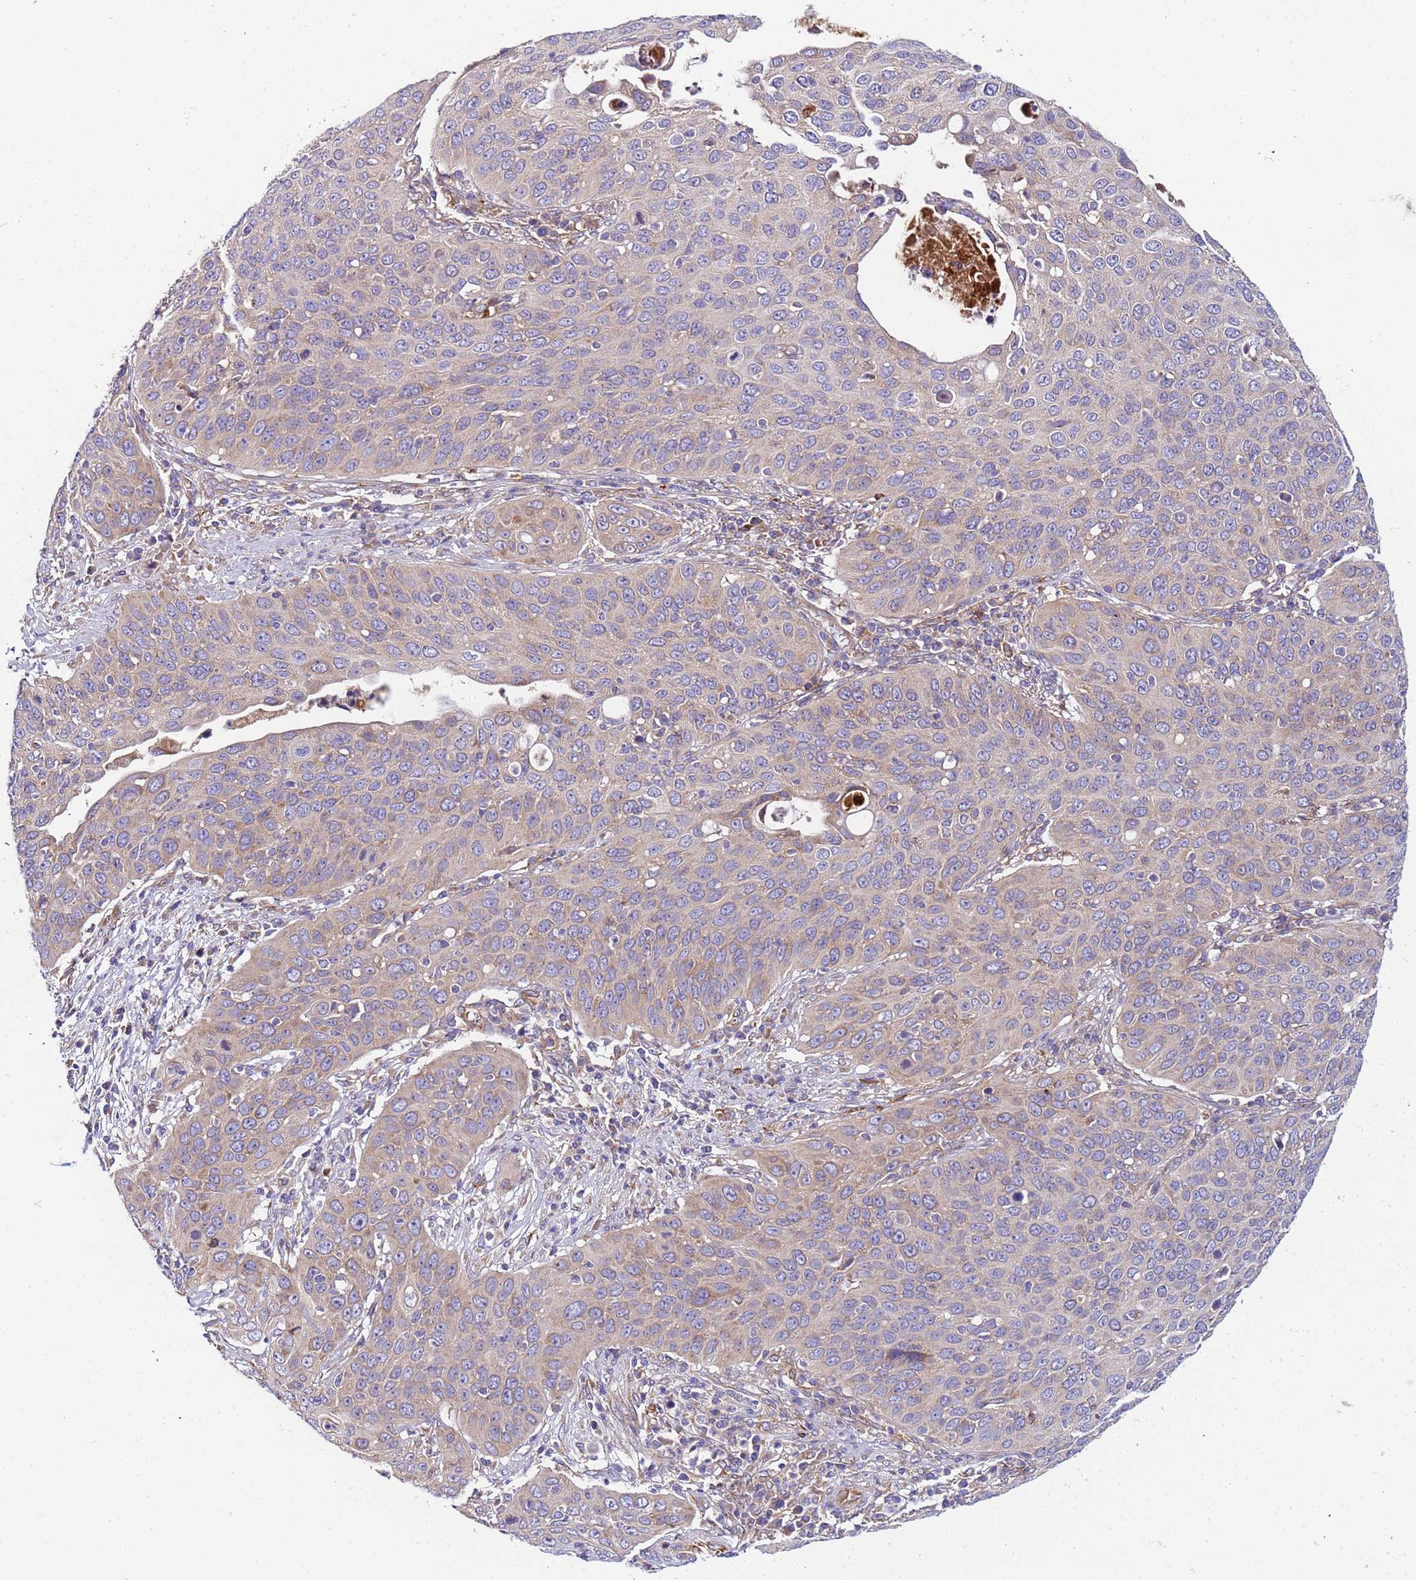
{"staining": {"intensity": "weak", "quantity": "25%-75%", "location": "cytoplasmic/membranous"}, "tissue": "cervical cancer", "cell_type": "Tumor cells", "image_type": "cancer", "snomed": [{"axis": "morphology", "description": "Squamous cell carcinoma, NOS"}, {"axis": "topography", "description": "Cervix"}], "caption": "Protein expression analysis of cervical cancer (squamous cell carcinoma) exhibits weak cytoplasmic/membranous staining in approximately 25%-75% of tumor cells.", "gene": "PAQR7", "patient": {"sex": "female", "age": 36}}